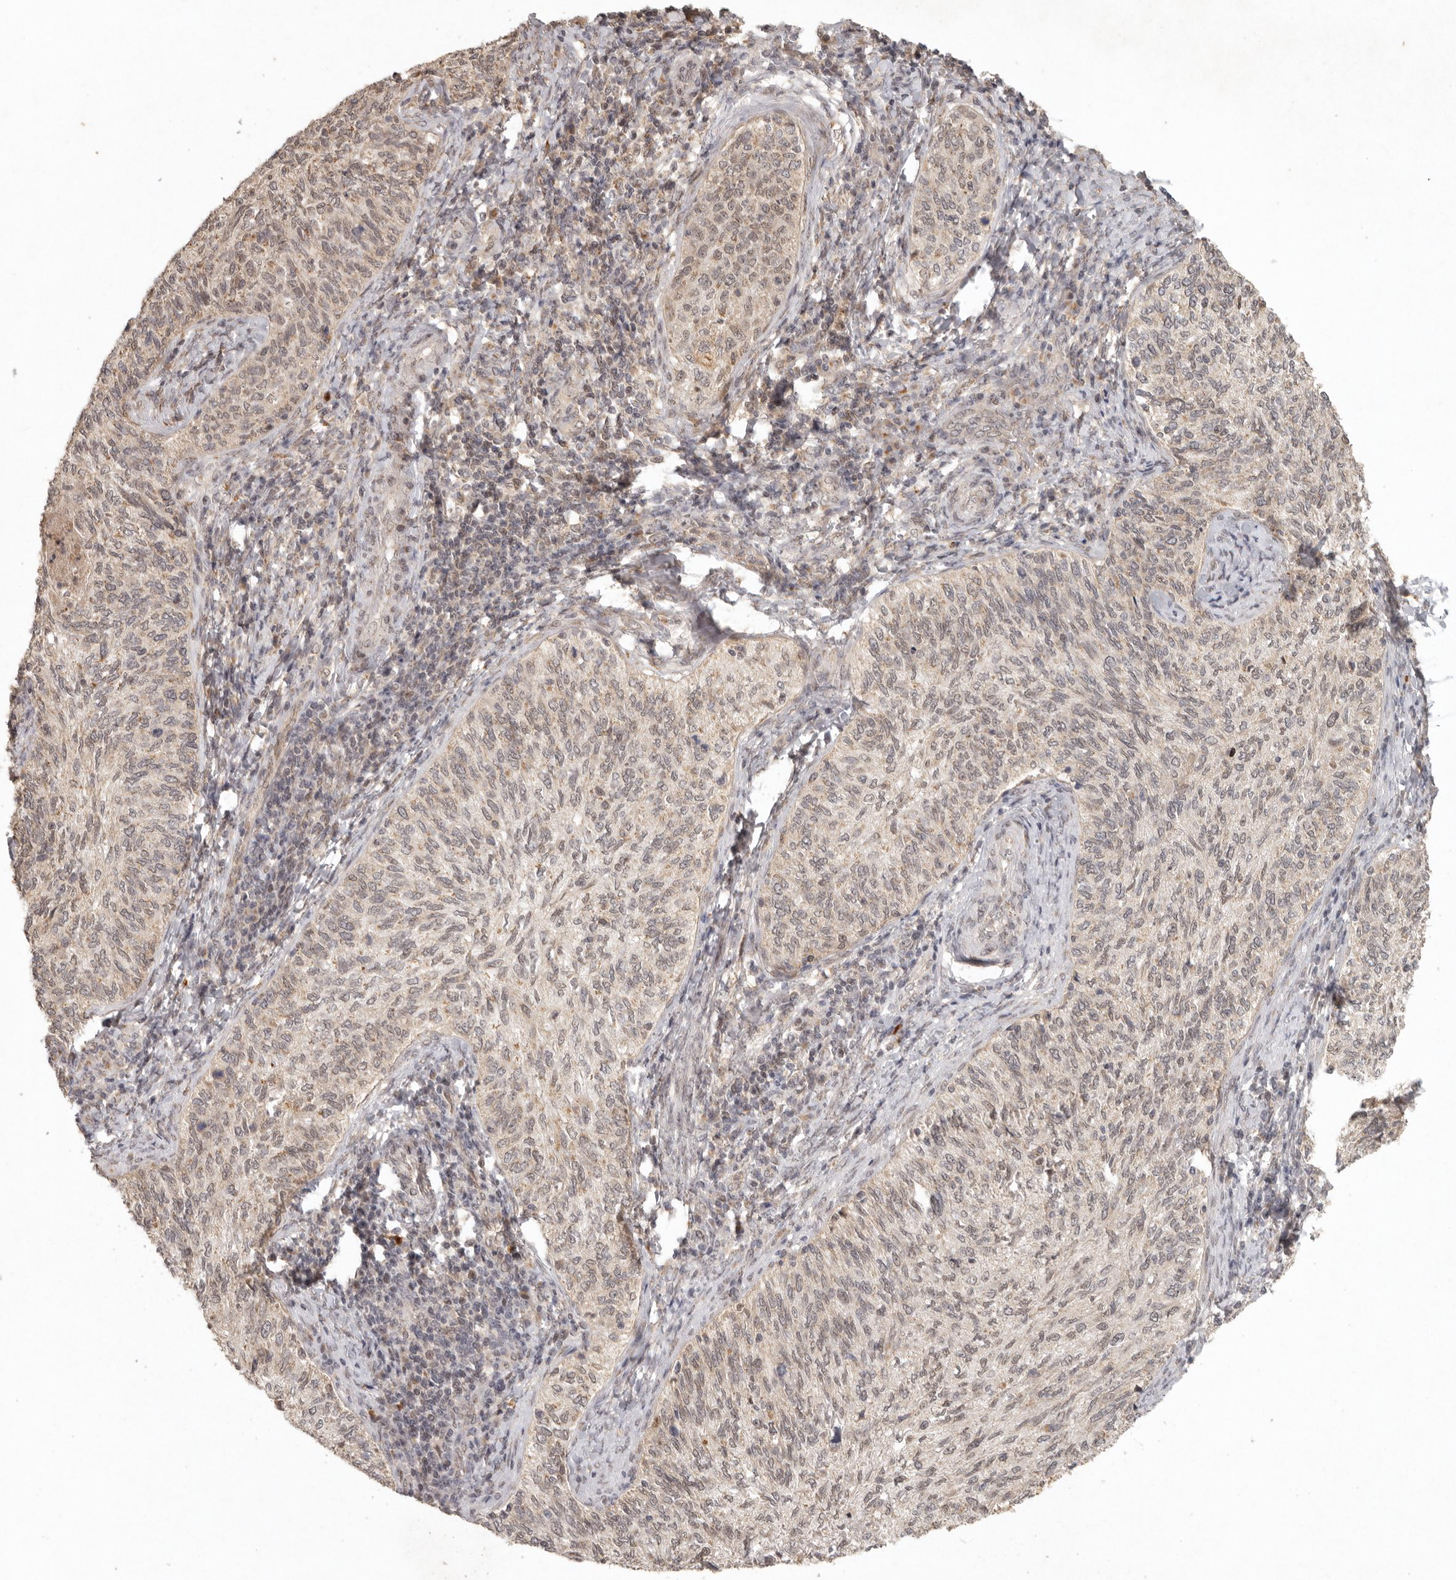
{"staining": {"intensity": "weak", "quantity": ">75%", "location": "cytoplasmic/membranous,nuclear"}, "tissue": "cervical cancer", "cell_type": "Tumor cells", "image_type": "cancer", "snomed": [{"axis": "morphology", "description": "Squamous cell carcinoma, NOS"}, {"axis": "topography", "description": "Cervix"}], "caption": "A brown stain highlights weak cytoplasmic/membranous and nuclear staining of a protein in human cervical cancer tumor cells.", "gene": "LRRC75A", "patient": {"sex": "female", "age": 30}}